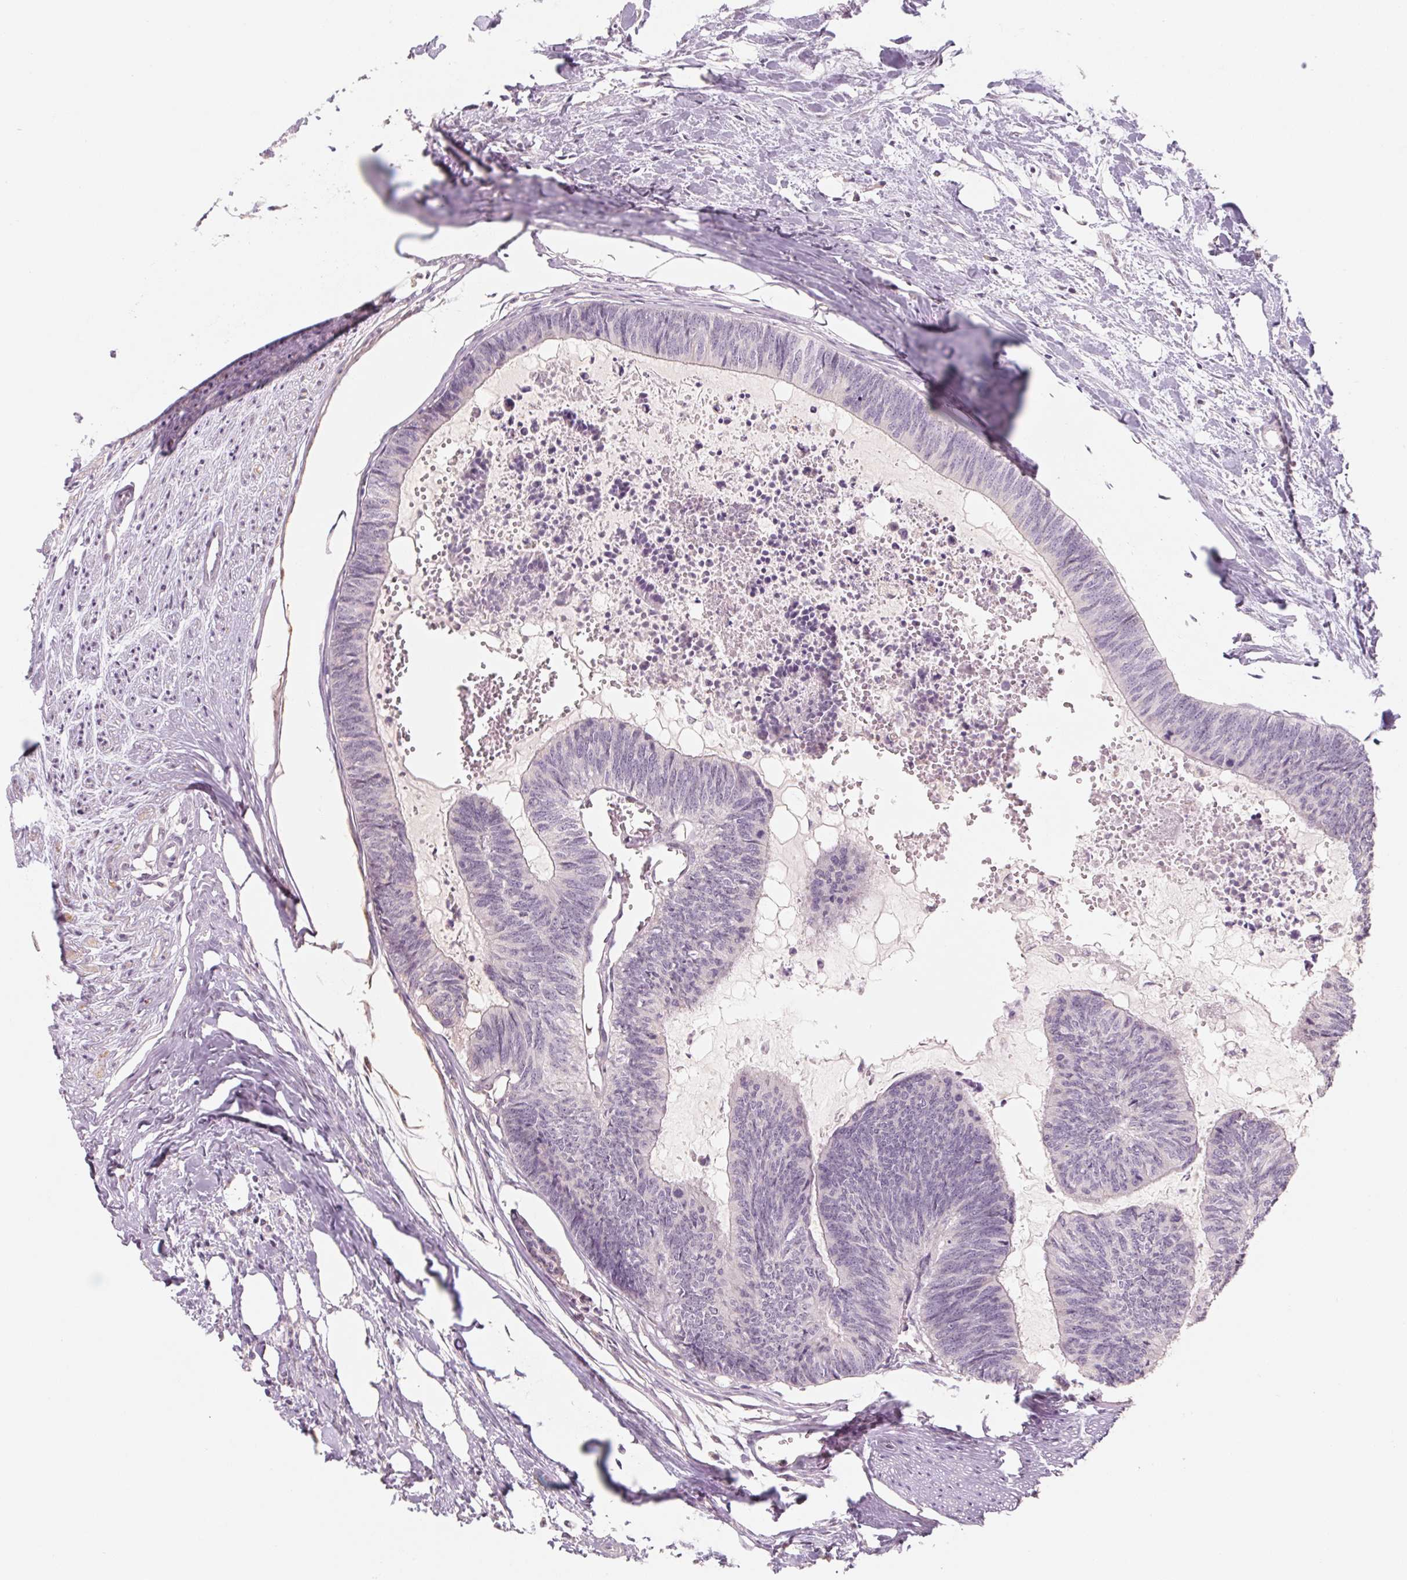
{"staining": {"intensity": "negative", "quantity": "none", "location": "none"}, "tissue": "colorectal cancer", "cell_type": "Tumor cells", "image_type": "cancer", "snomed": [{"axis": "morphology", "description": "Adenocarcinoma, NOS"}, {"axis": "topography", "description": "Colon"}, {"axis": "topography", "description": "Rectum"}], "caption": "Photomicrograph shows no protein positivity in tumor cells of adenocarcinoma (colorectal) tissue.", "gene": "POU1F1", "patient": {"sex": "male", "age": 57}}